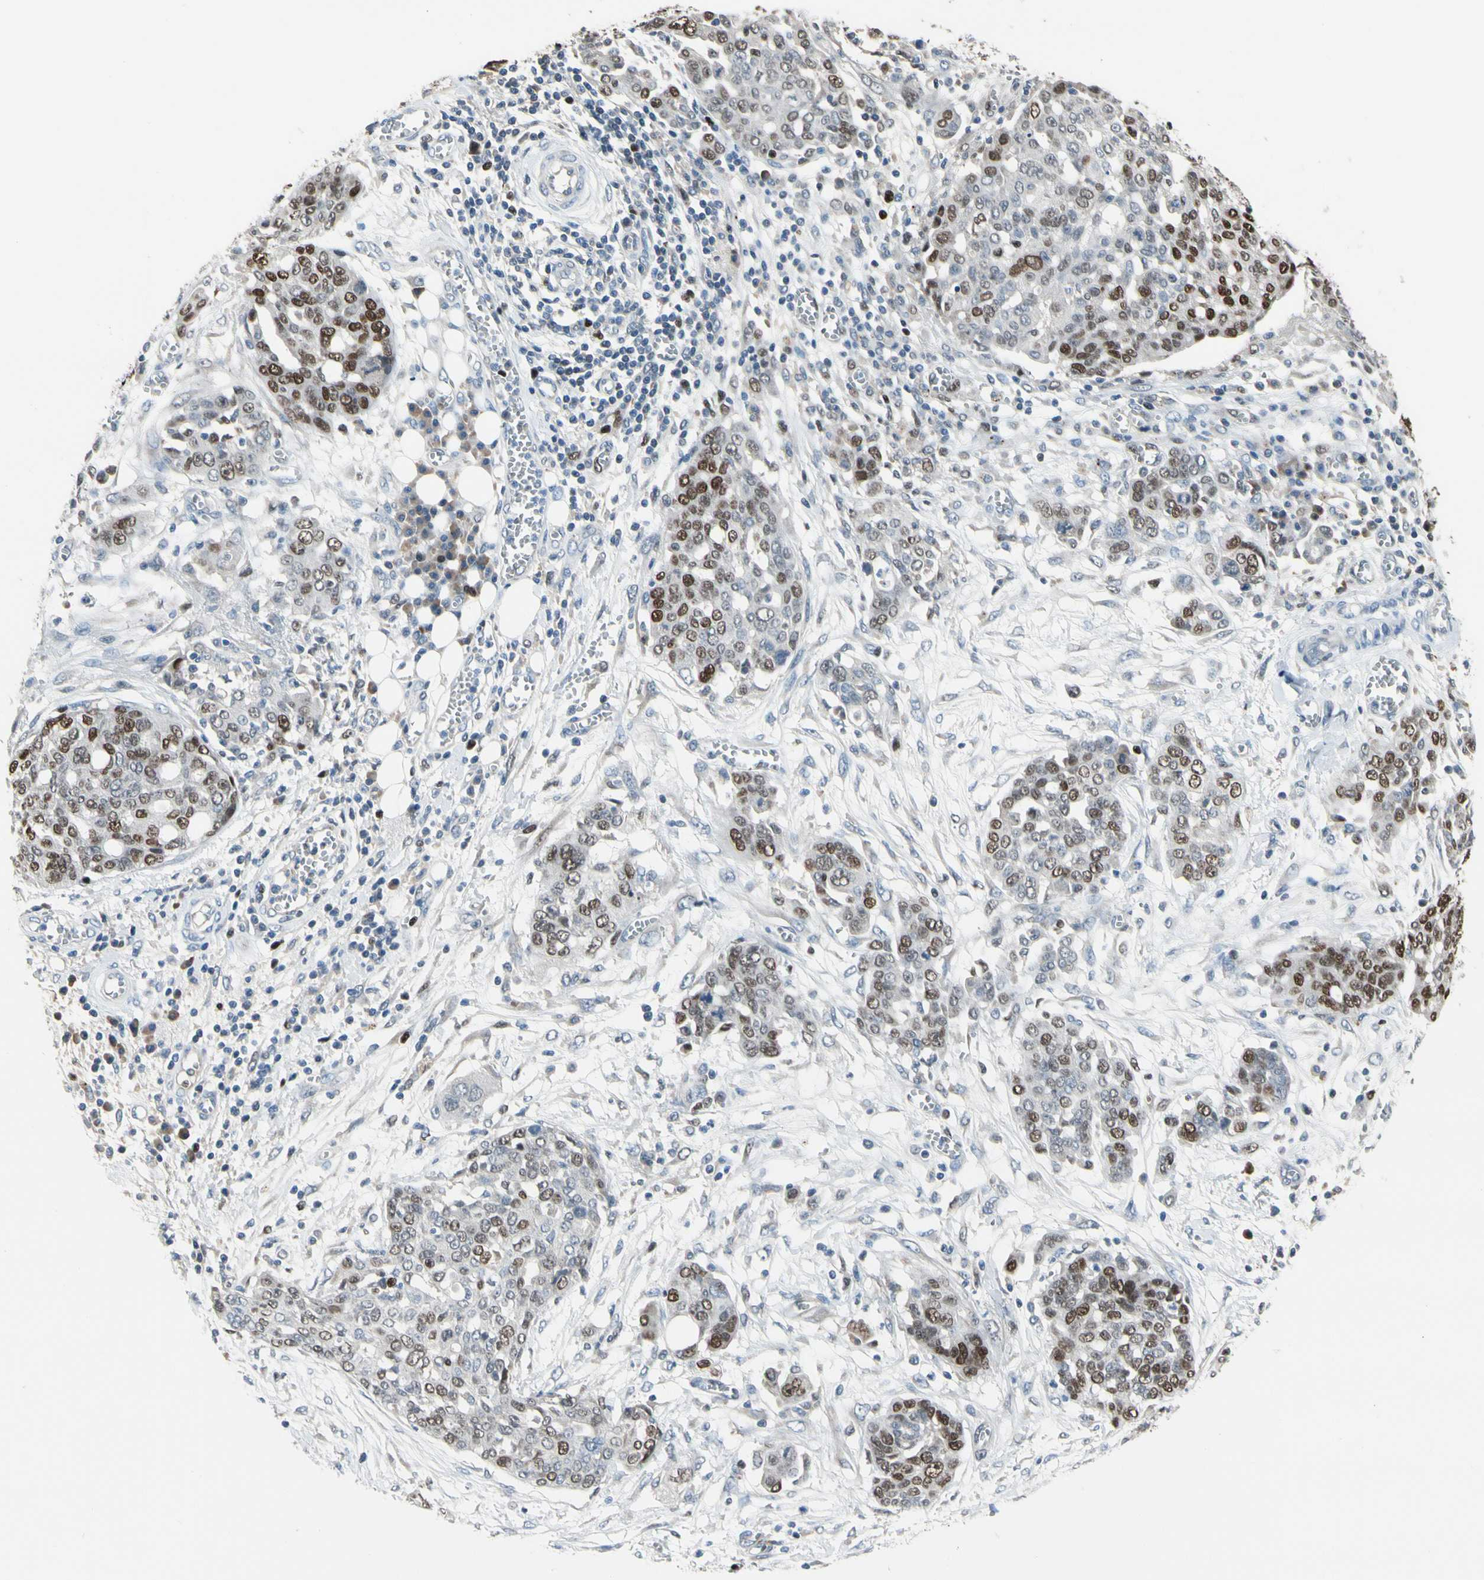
{"staining": {"intensity": "moderate", "quantity": "<25%", "location": "nuclear"}, "tissue": "ovarian cancer", "cell_type": "Tumor cells", "image_type": "cancer", "snomed": [{"axis": "morphology", "description": "Cystadenocarcinoma, serous, NOS"}, {"axis": "topography", "description": "Soft tissue"}, {"axis": "topography", "description": "Ovary"}], "caption": "Protein staining displays moderate nuclear staining in about <25% of tumor cells in ovarian serous cystadenocarcinoma.", "gene": "ZKSCAN4", "patient": {"sex": "female", "age": 57}}